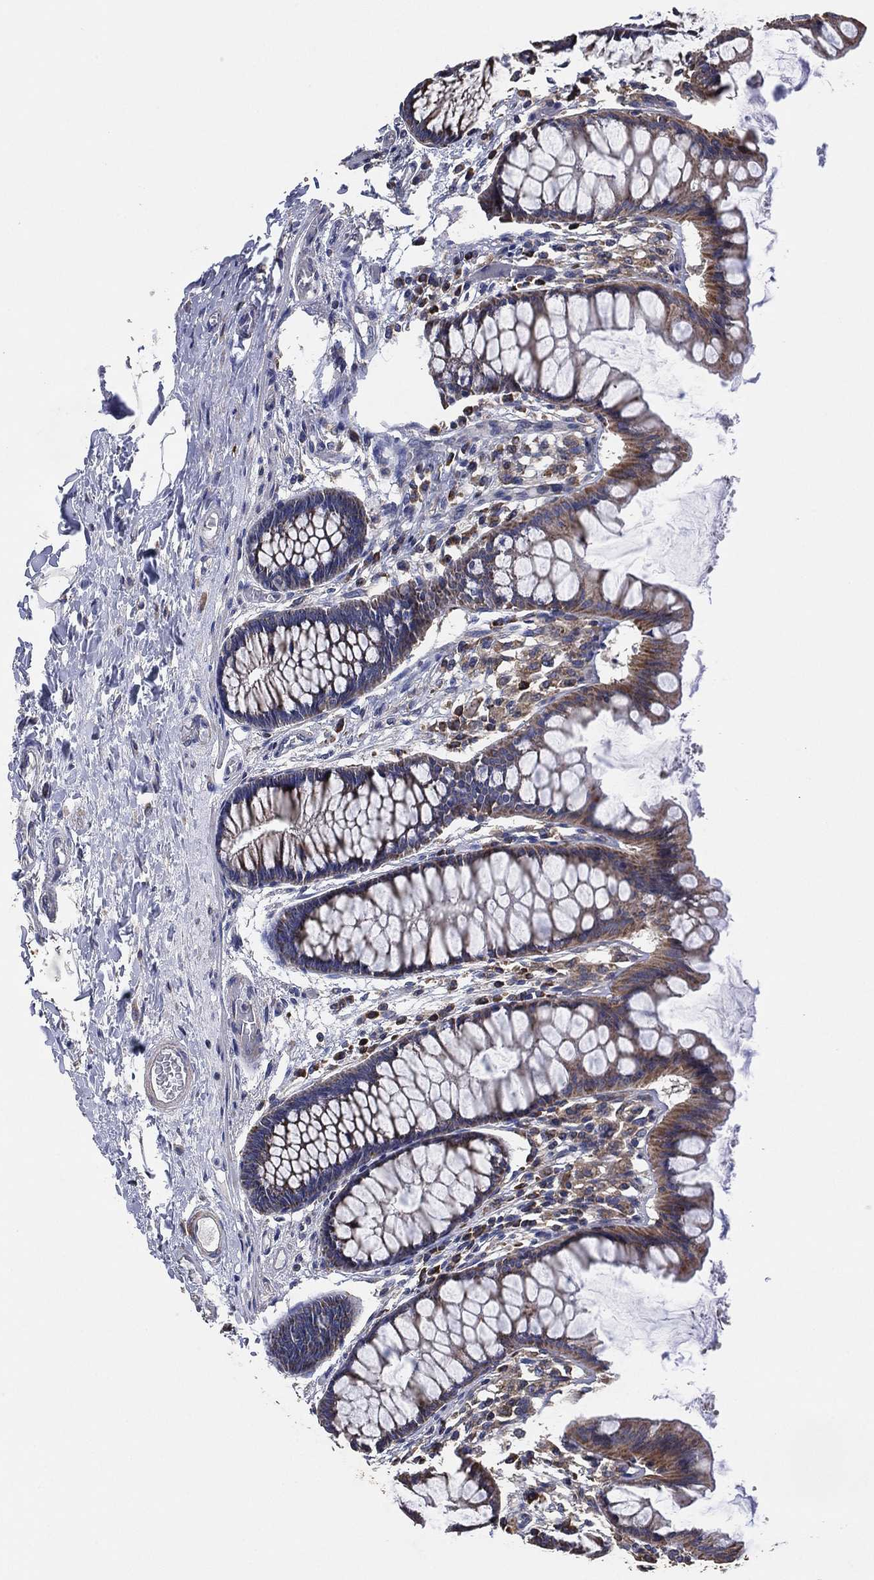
{"staining": {"intensity": "weak", "quantity": "25%-75%", "location": "cytoplasmic/membranous"}, "tissue": "colon", "cell_type": "Endothelial cells", "image_type": "normal", "snomed": [{"axis": "morphology", "description": "Normal tissue, NOS"}, {"axis": "topography", "description": "Colon"}], "caption": "IHC of benign colon exhibits low levels of weak cytoplasmic/membranous positivity in approximately 25%-75% of endothelial cells. The protein is stained brown, and the nuclei are stained in blue (DAB (3,3'-diaminobenzidine) IHC with brightfield microscopy, high magnification).", "gene": "LIMD1", "patient": {"sex": "female", "age": 65}}